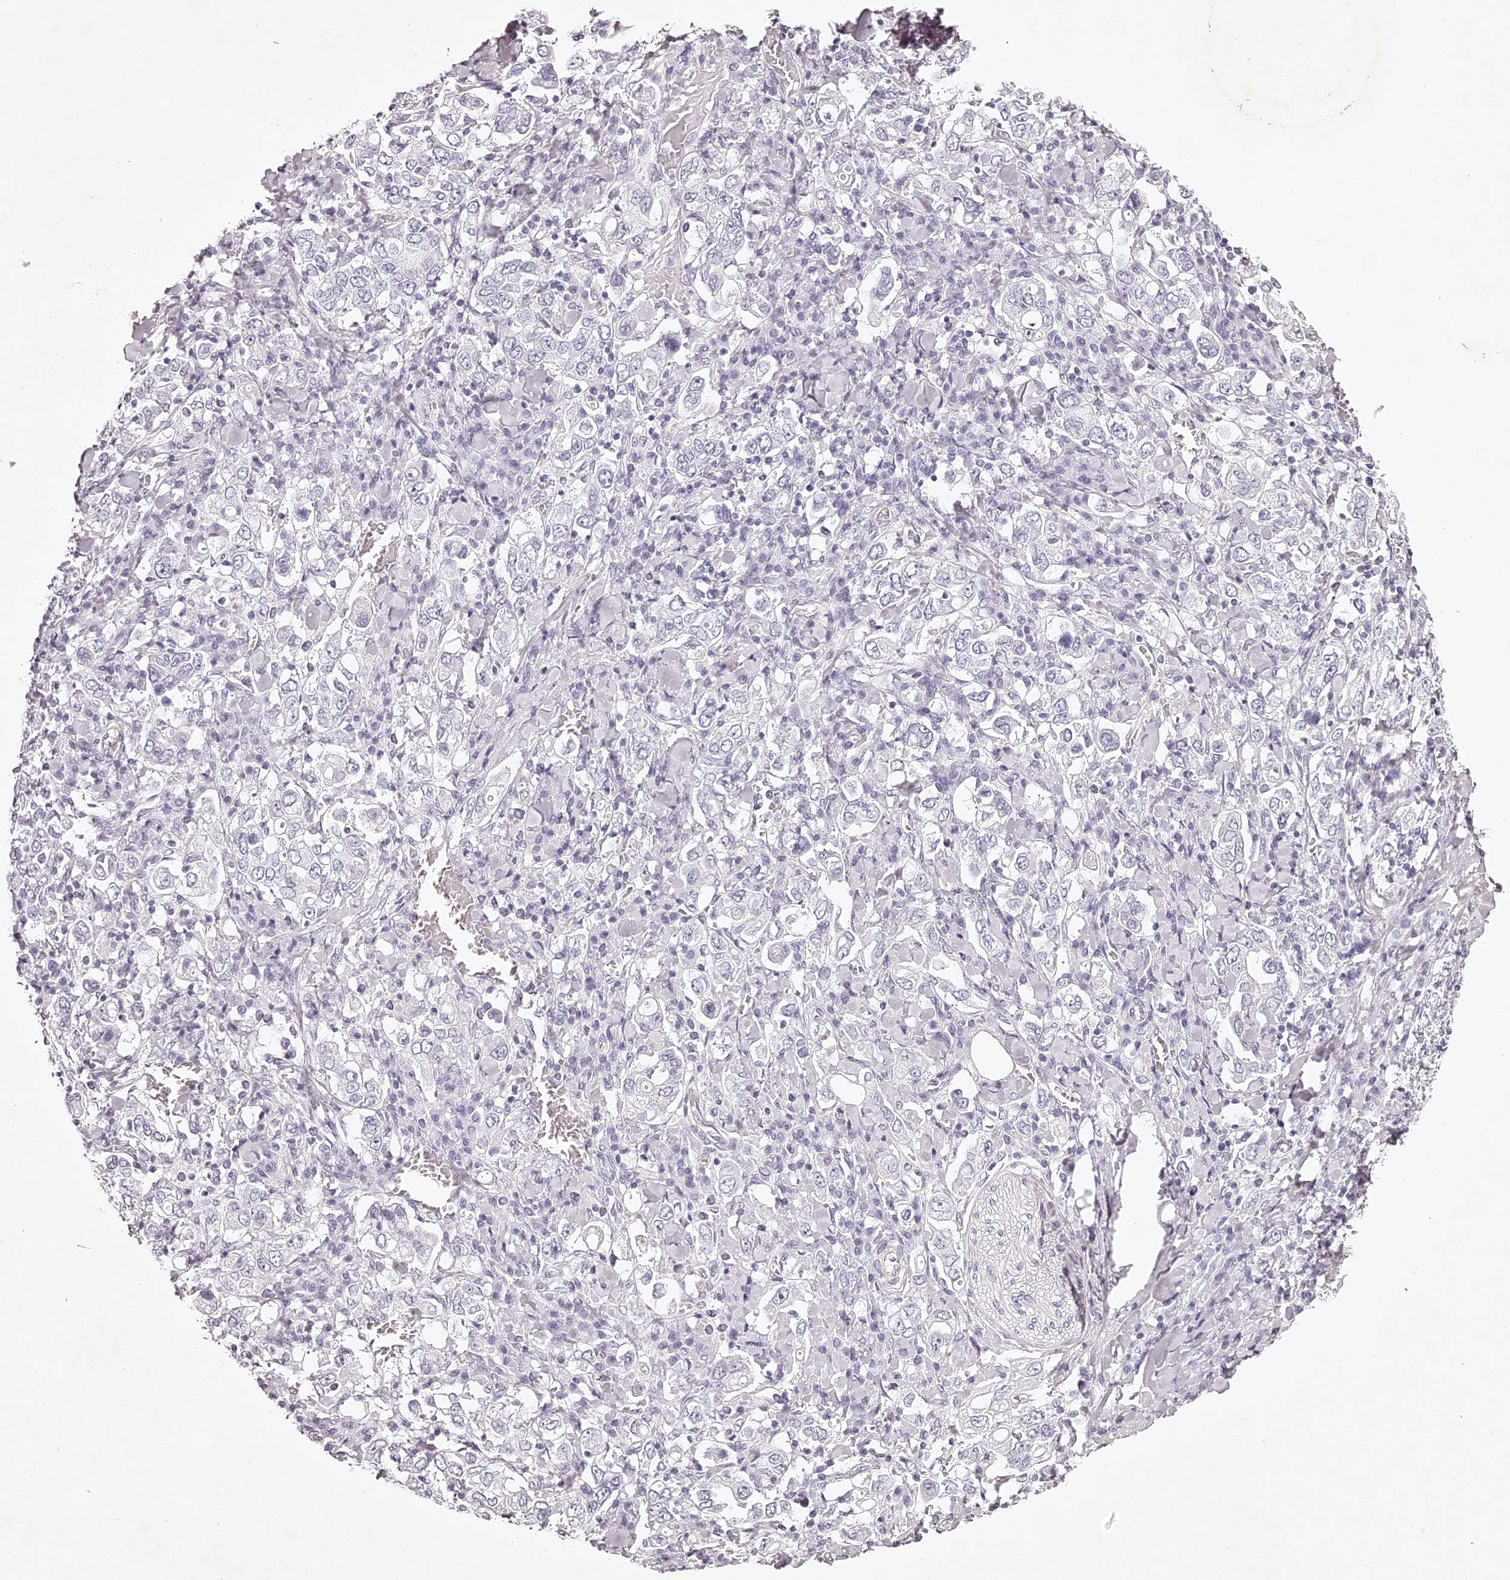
{"staining": {"intensity": "negative", "quantity": "none", "location": "none"}, "tissue": "stomach cancer", "cell_type": "Tumor cells", "image_type": "cancer", "snomed": [{"axis": "morphology", "description": "Adenocarcinoma, NOS"}, {"axis": "topography", "description": "Stomach, upper"}], "caption": "A high-resolution image shows immunohistochemistry (IHC) staining of stomach cancer (adenocarcinoma), which exhibits no significant positivity in tumor cells. The staining is performed using DAB brown chromogen with nuclei counter-stained in using hematoxylin.", "gene": "ELAPOR1", "patient": {"sex": "male", "age": 62}}